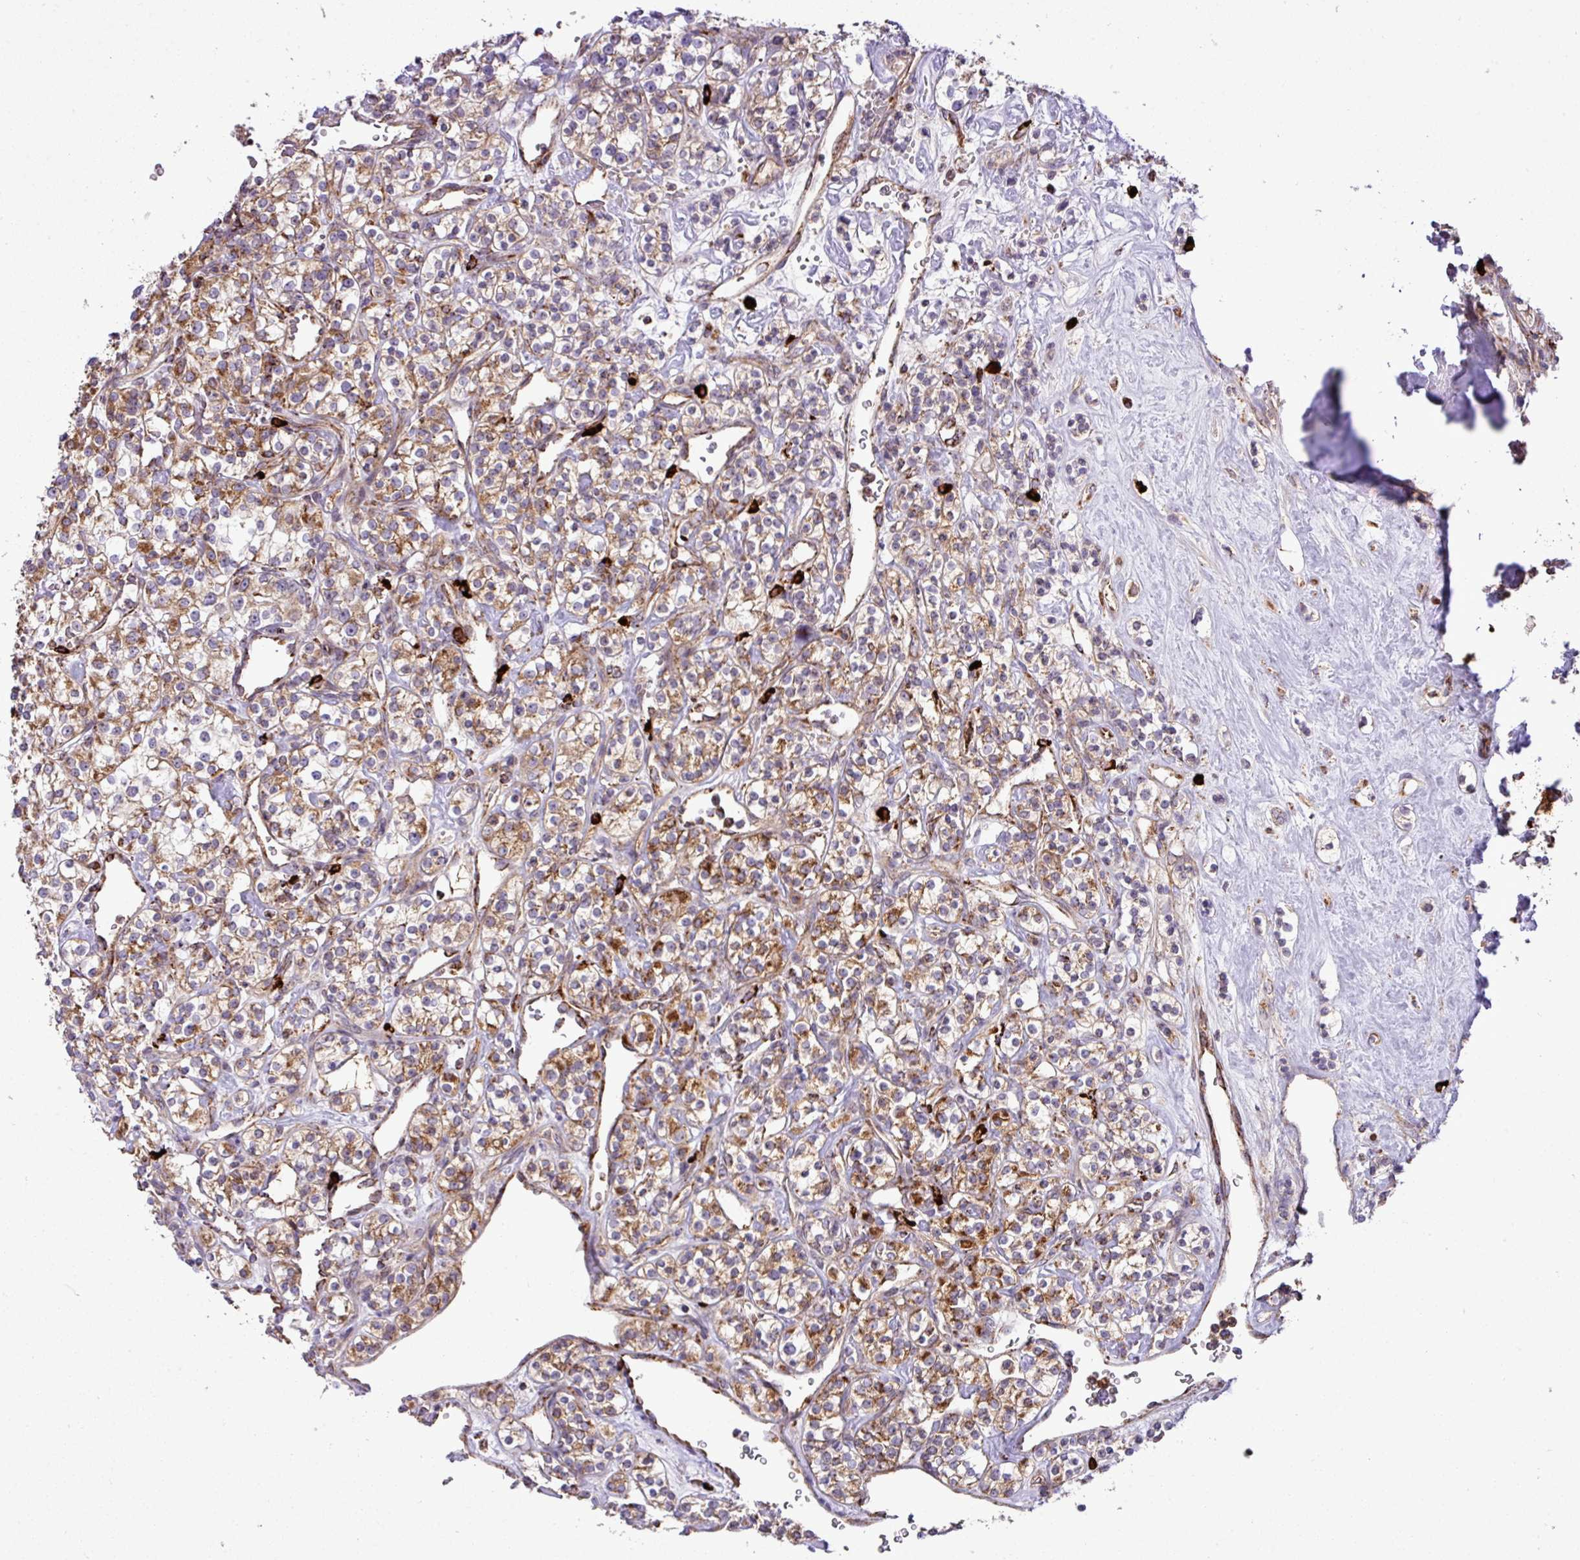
{"staining": {"intensity": "moderate", "quantity": ">75%", "location": "cytoplasmic/membranous"}, "tissue": "renal cancer", "cell_type": "Tumor cells", "image_type": "cancer", "snomed": [{"axis": "morphology", "description": "Adenocarcinoma, NOS"}, {"axis": "topography", "description": "Kidney"}], "caption": "This histopathology image displays immunohistochemistry staining of human adenocarcinoma (renal), with medium moderate cytoplasmic/membranous staining in about >75% of tumor cells.", "gene": "ZNF569", "patient": {"sex": "male", "age": 77}}